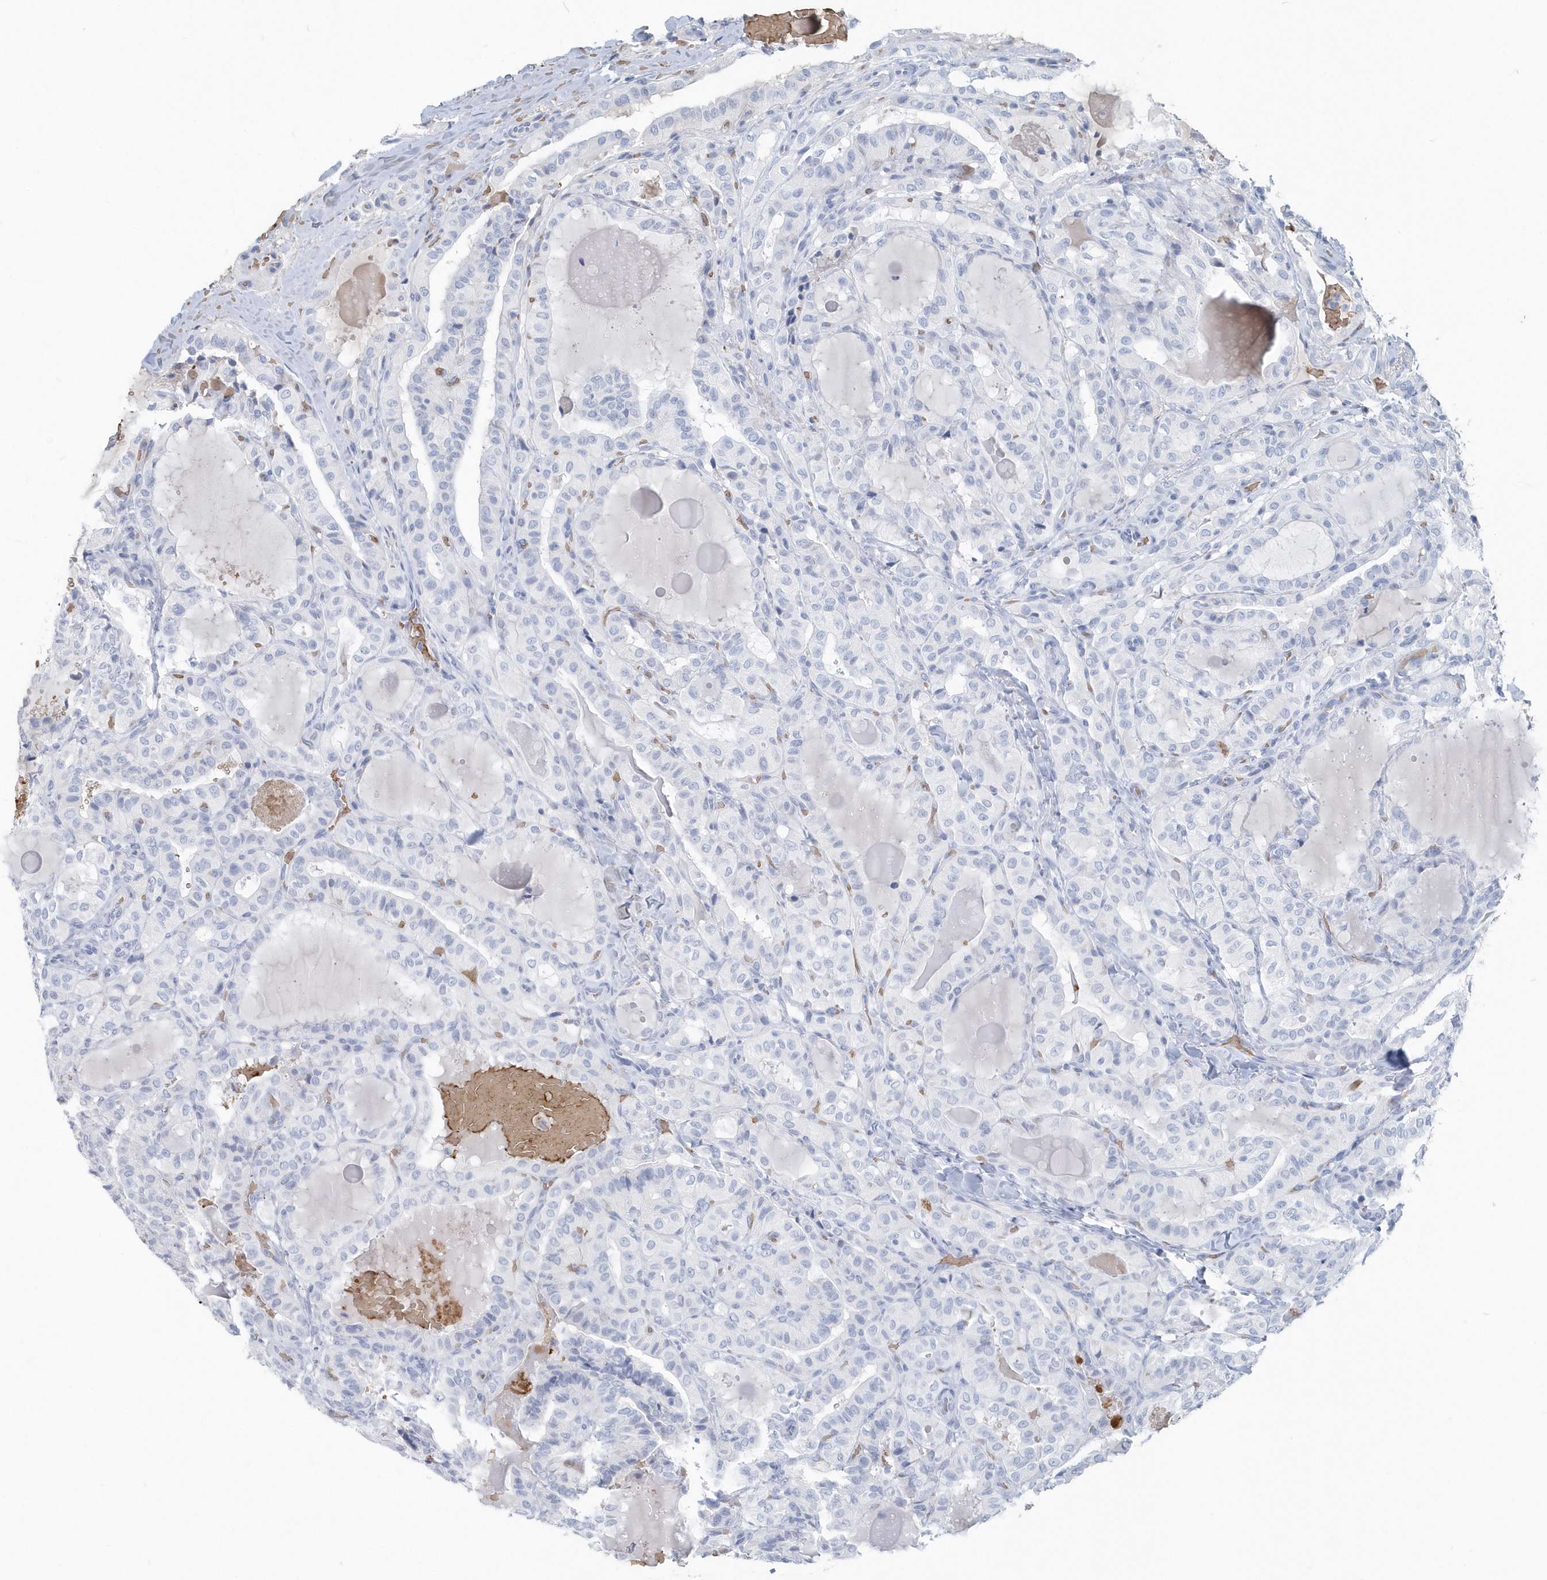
{"staining": {"intensity": "negative", "quantity": "none", "location": "none"}, "tissue": "thyroid cancer", "cell_type": "Tumor cells", "image_type": "cancer", "snomed": [{"axis": "morphology", "description": "Papillary adenocarcinoma, NOS"}, {"axis": "topography", "description": "Thyroid gland"}], "caption": "This is an immunohistochemistry (IHC) micrograph of human thyroid papillary adenocarcinoma. There is no positivity in tumor cells.", "gene": "HBA2", "patient": {"sex": "male", "age": 77}}